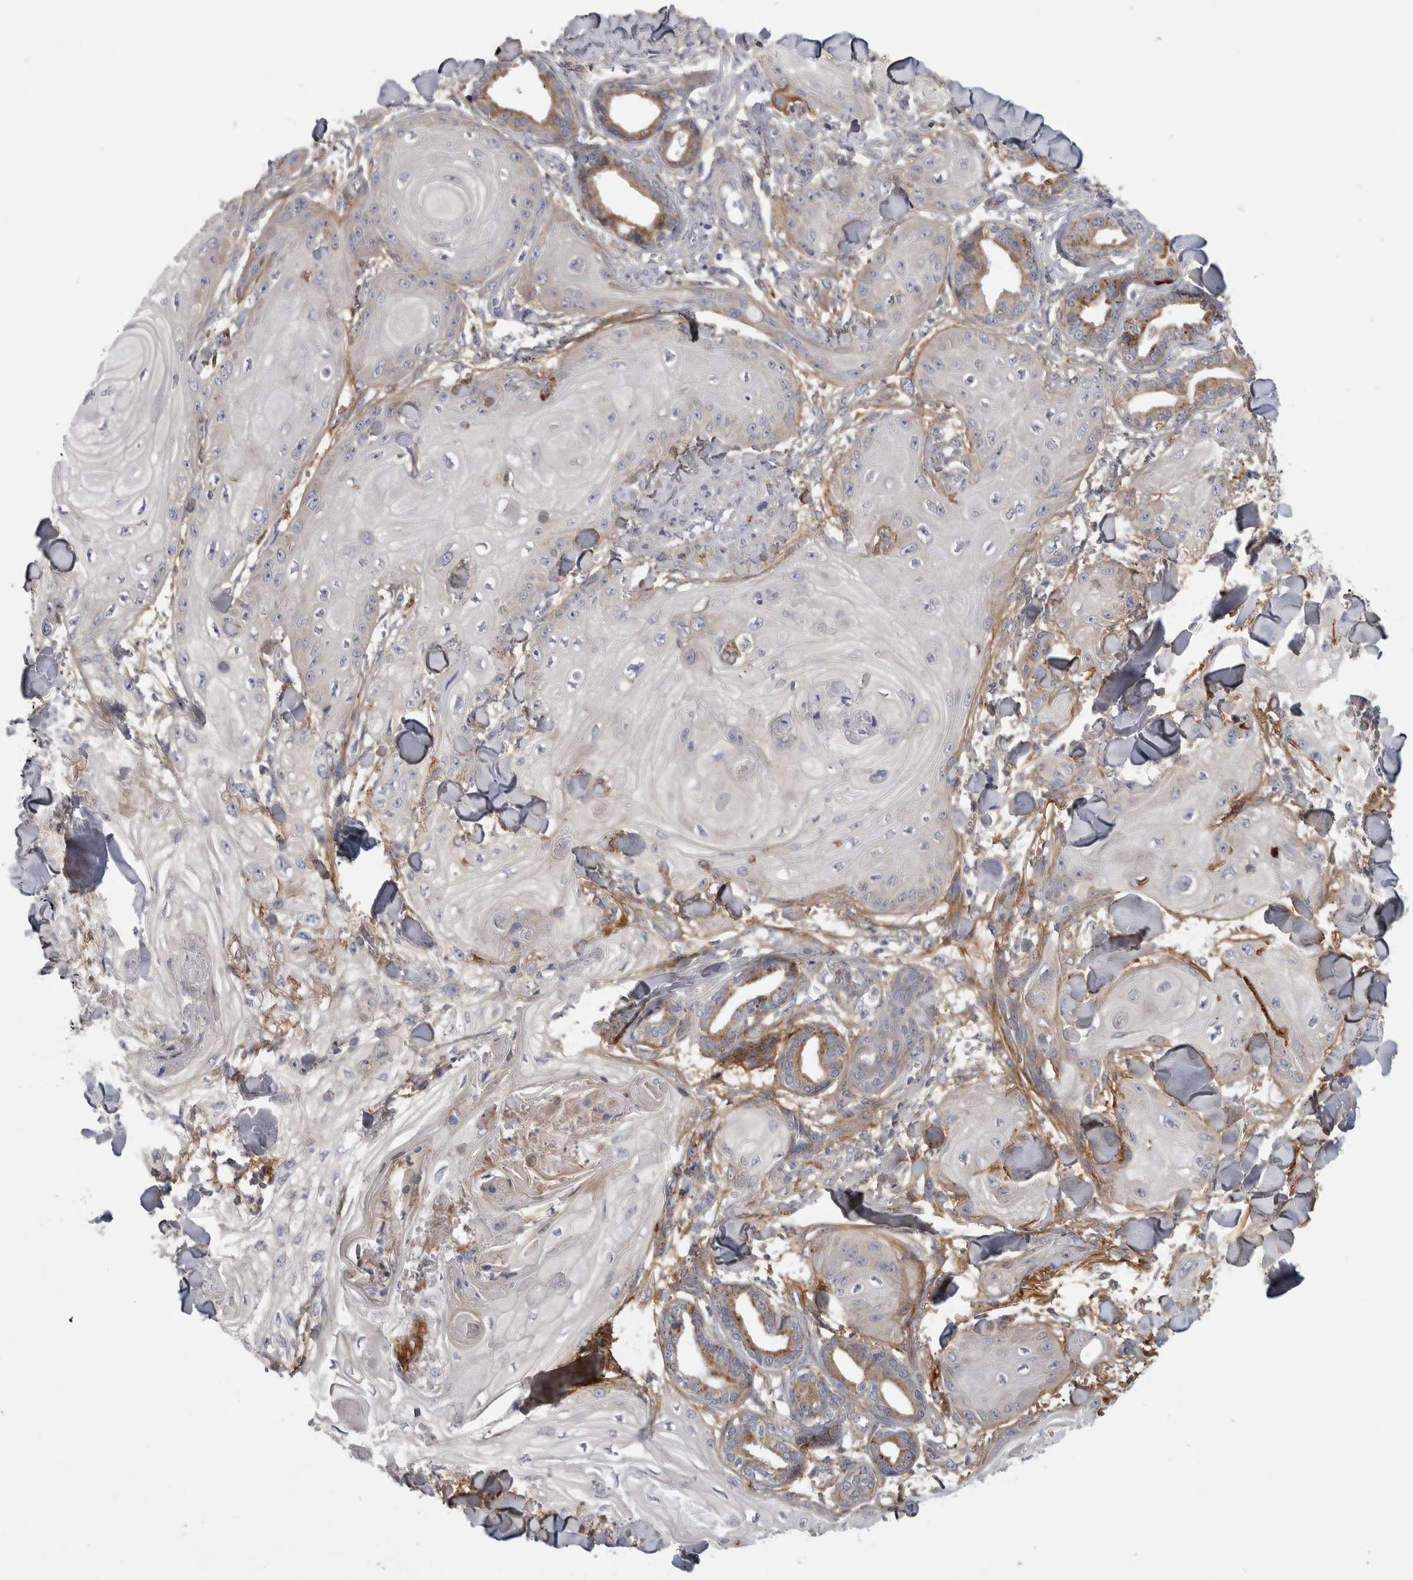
{"staining": {"intensity": "negative", "quantity": "none", "location": "none"}, "tissue": "skin cancer", "cell_type": "Tumor cells", "image_type": "cancer", "snomed": [{"axis": "morphology", "description": "Squamous cell carcinoma, NOS"}, {"axis": "topography", "description": "Skin"}], "caption": "Tumor cells show no significant protein positivity in skin cancer (squamous cell carcinoma).", "gene": "ATXN2", "patient": {"sex": "male", "age": 74}}